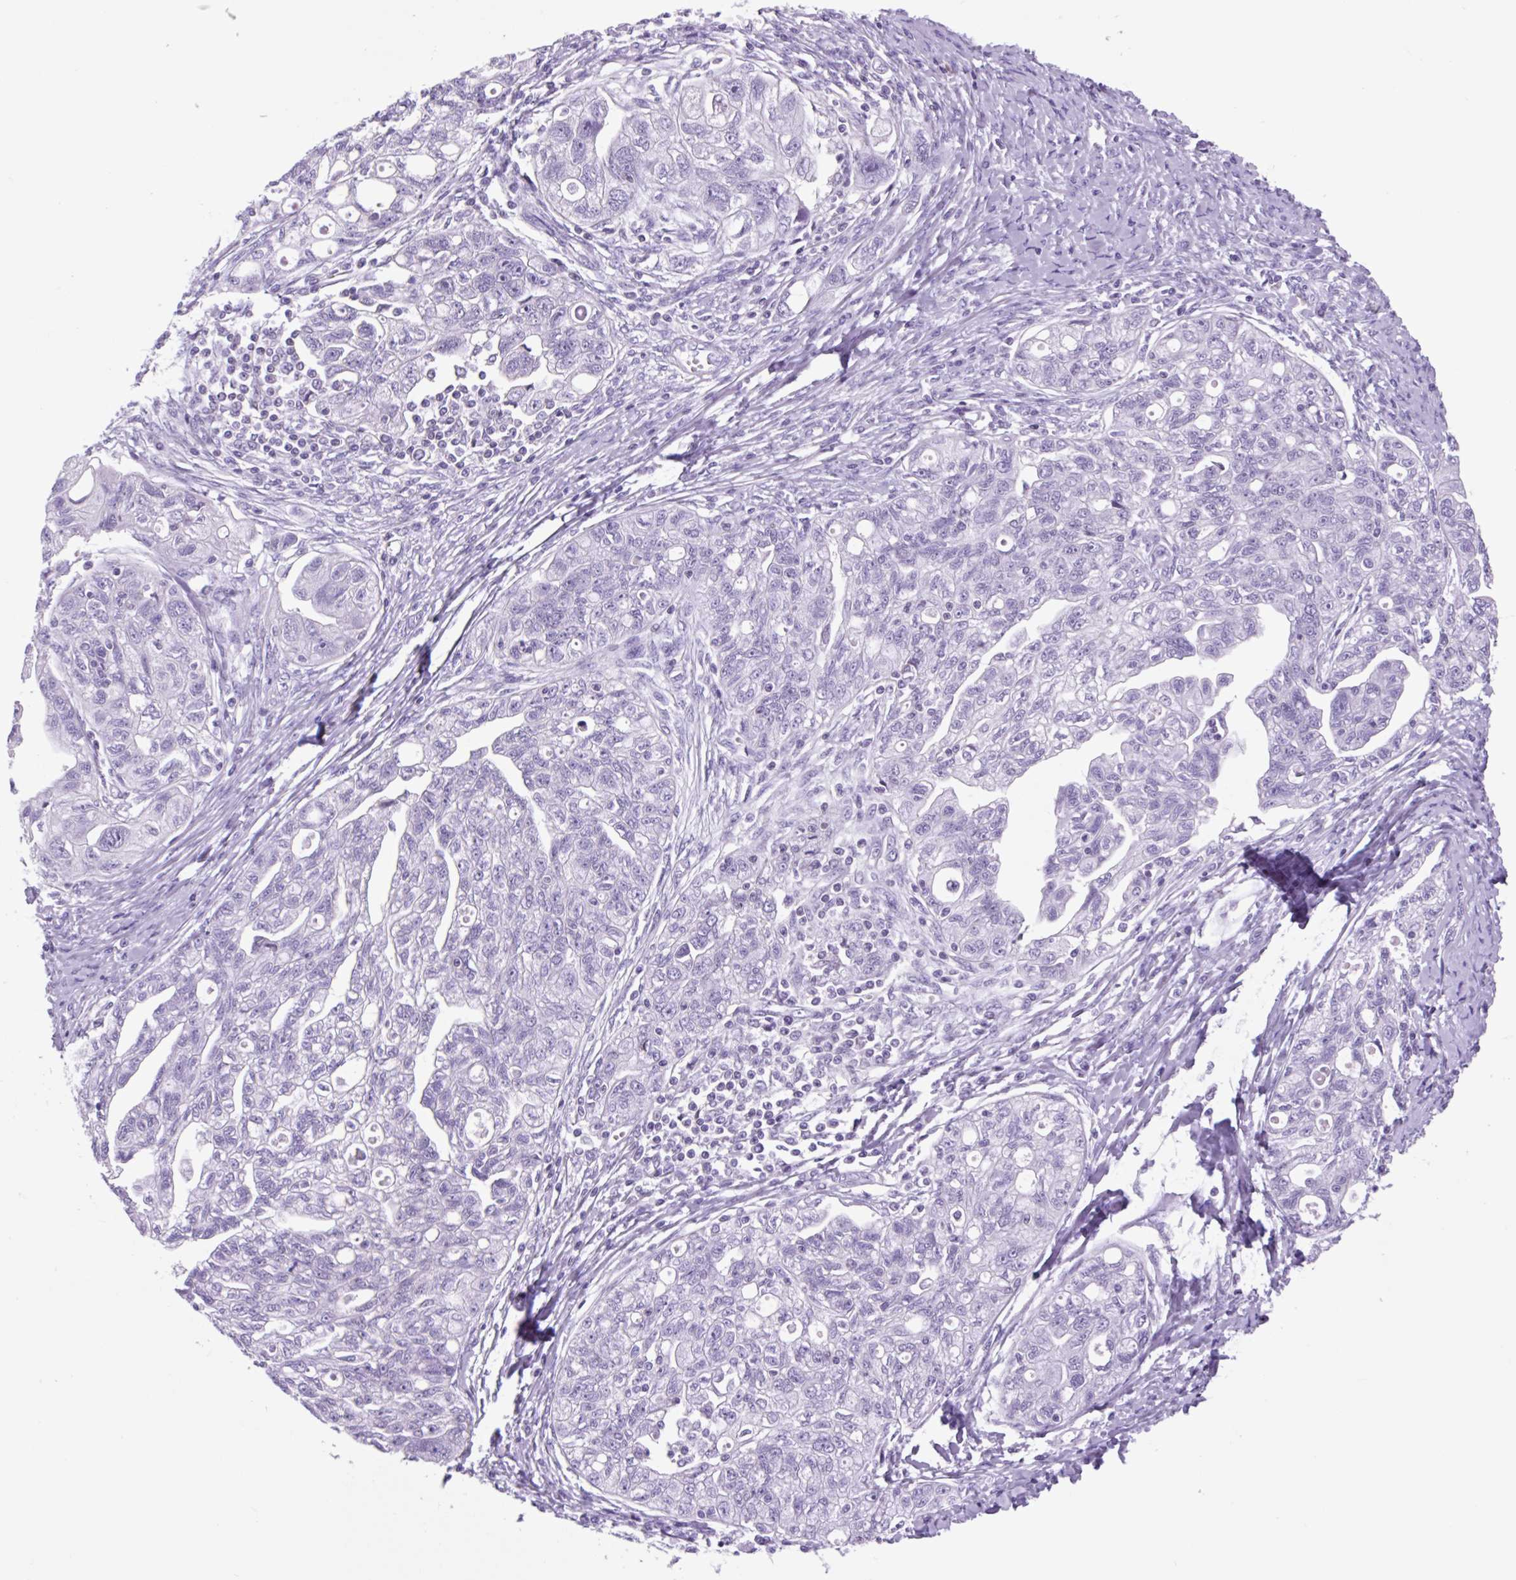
{"staining": {"intensity": "negative", "quantity": "none", "location": "none"}, "tissue": "ovarian cancer", "cell_type": "Tumor cells", "image_type": "cancer", "snomed": [{"axis": "morphology", "description": "Carcinoma, NOS"}, {"axis": "morphology", "description": "Cystadenocarcinoma, serous, NOS"}, {"axis": "topography", "description": "Ovary"}], "caption": "Ovarian carcinoma was stained to show a protein in brown. There is no significant expression in tumor cells.", "gene": "VPREB1", "patient": {"sex": "female", "age": 69}}